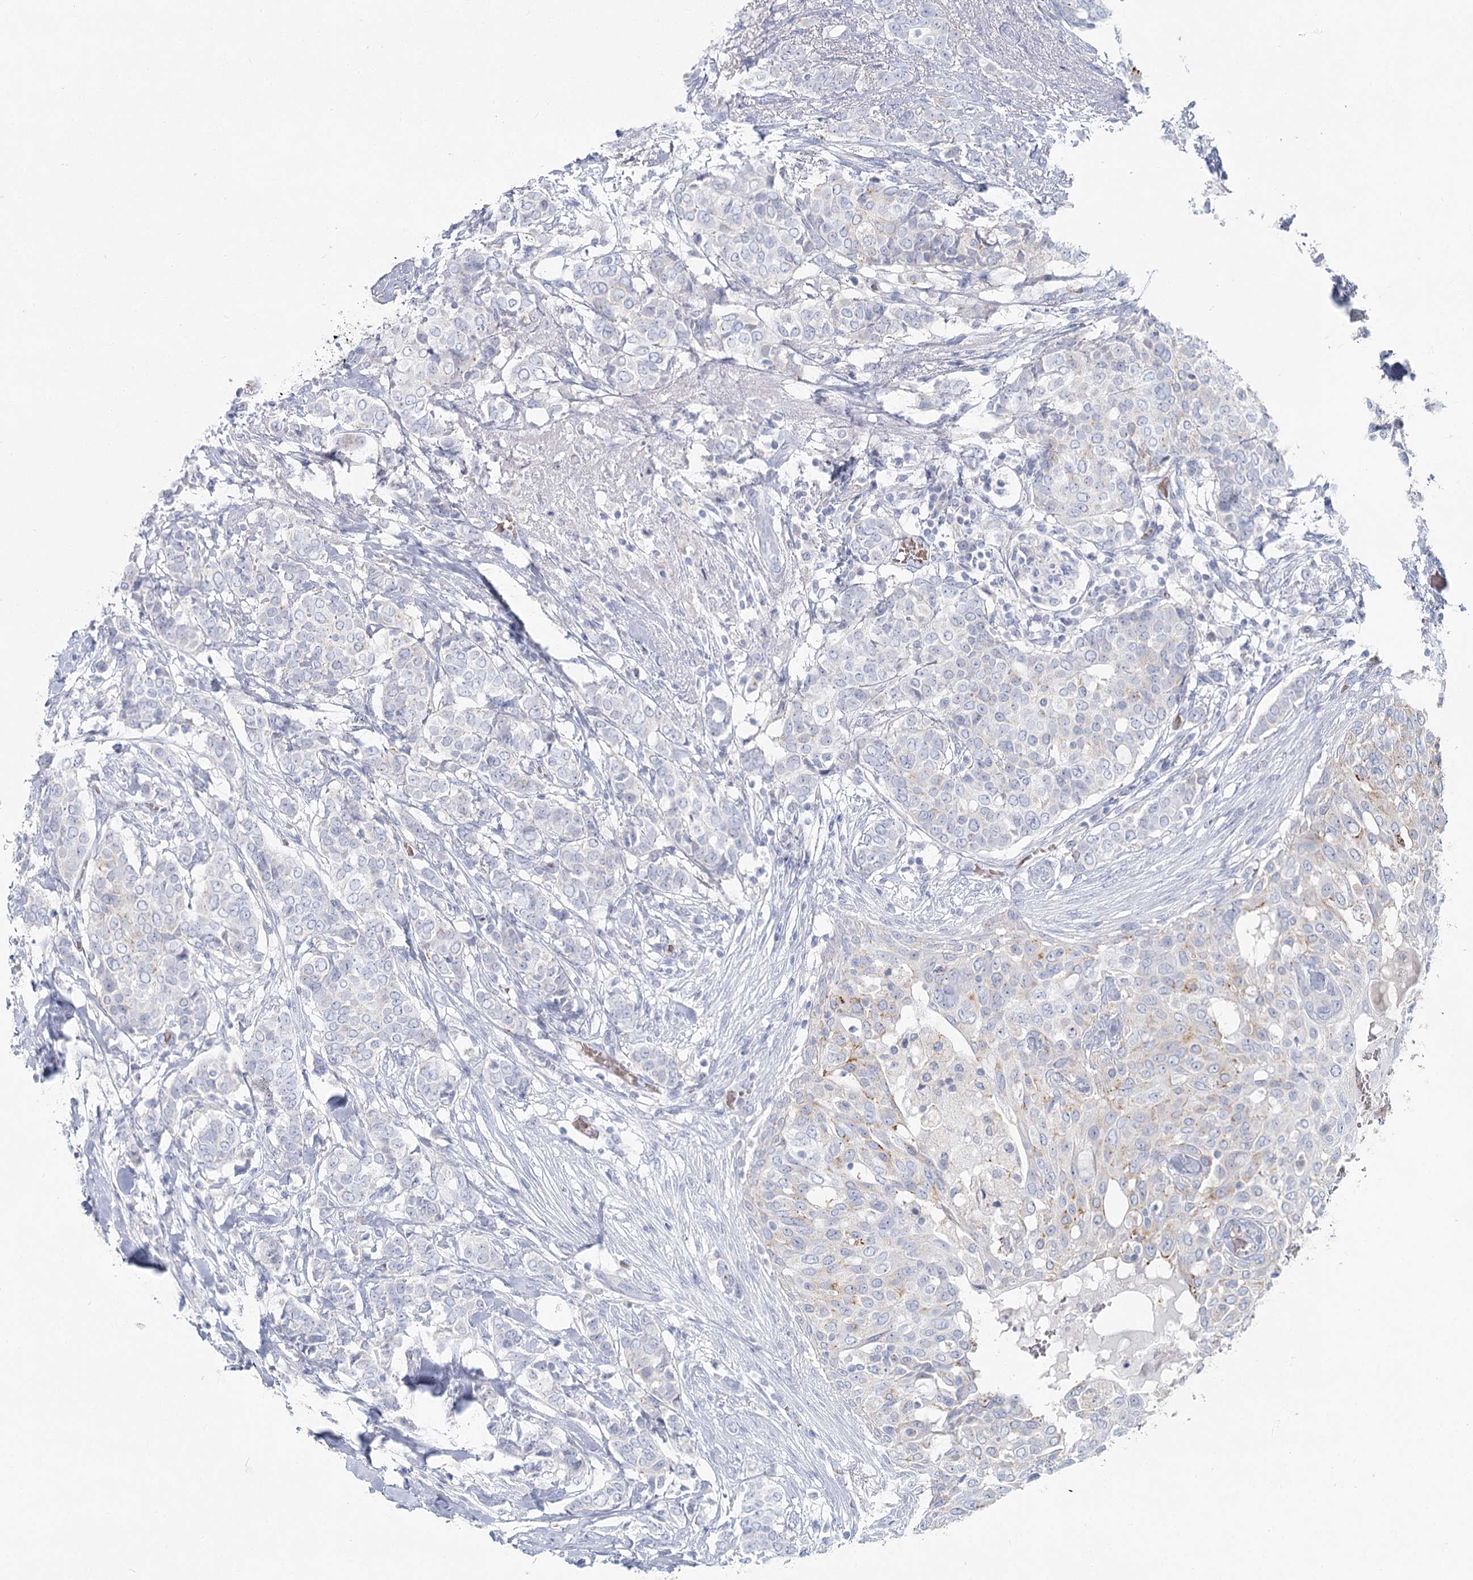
{"staining": {"intensity": "negative", "quantity": "none", "location": "none"}, "tissue": "breast cancer", "cell_type": "Tumor cells", "image_type": "cancer", "snomed": [{"axis": "morphology", "description": "Lobular carcinoma"}, {"axis": "topography", "description": "Breast"}], "caption": "This is an immunohistochemistry histopathology image of human breast cancer (lobular carcinoma). There is no expression in tumor cells.", "gene": "IFIT5", "patient": {"sex": "female", "age": 51}}